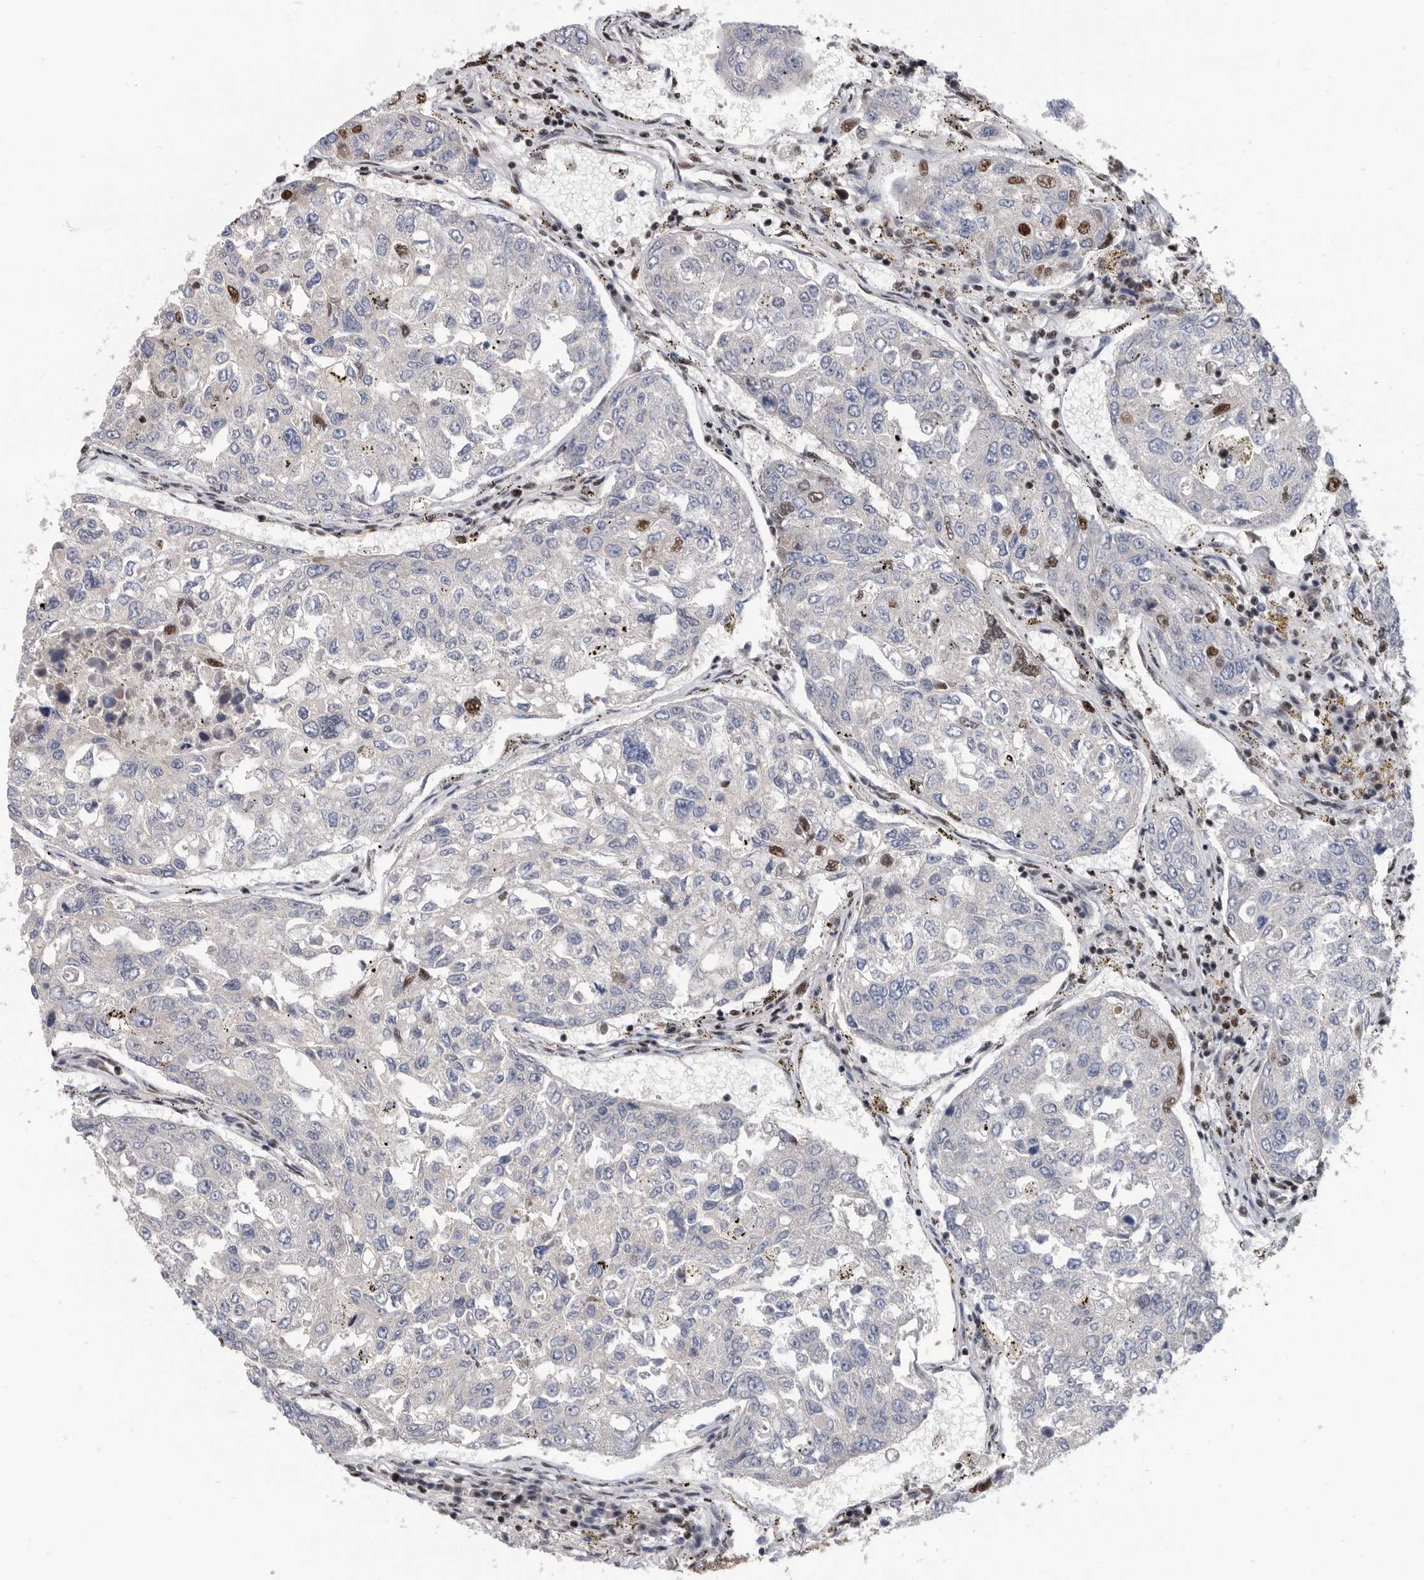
{"staining": {"intensity": "moderate", "quantity": "<25%", "location": "nuclear"}, "tissue": "urothelial cancer", "cell_type": "Tumor cells", "image_type": "cancer", "snomed": [{"axis": "morphology", "description": "Urothelial carcinoma, High grade"}, {"axis": "topography", "description": "Lymph node"}, {"axis": "topography", "description": "Urinary bladder"}], "caption": "Urothelial carcinoma (high-grade) tissue reveals moderate nuclear staining in about <25% of tumor cells", "gene": "SF3A1", "patient": {"sex": "male", "age": 51}}